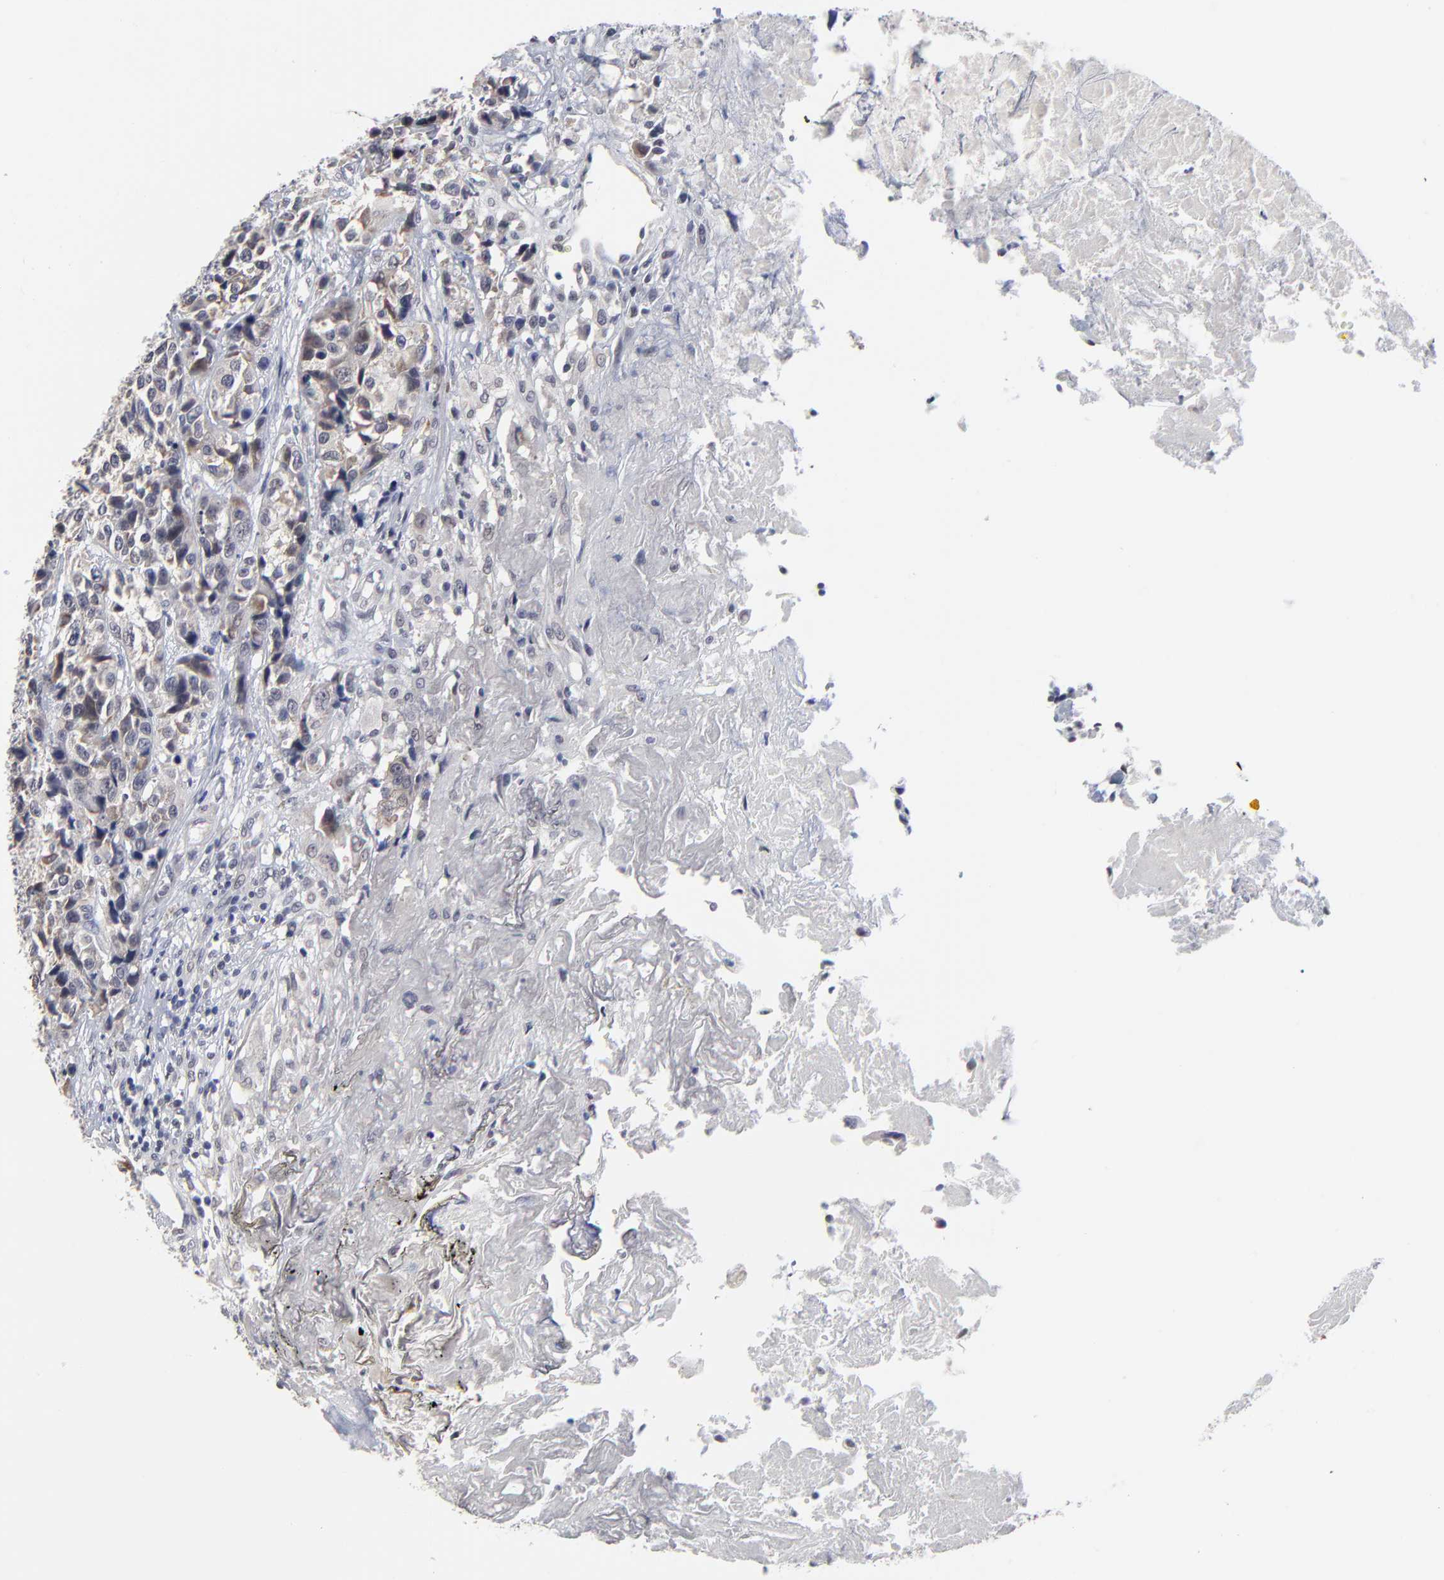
{"staining": {"intensity": "negative", "quantity": "none", "location": "none"}, "tissue": "urothelial cancer", "cell_type": "Tumor cells", "image_type": "cancer", "snomed": [{"axis": "morphology", "description": "Urothelial carcinoma, High grade"}, {"axis": "topography", "description": "Urinary bladder"}], "caption": "The micrograph reveals no staining of tumor cells in high-grade urothelial carcinoma.", "gene": "MAGEA10", "patient": {"sex": "female", "age": 81}}